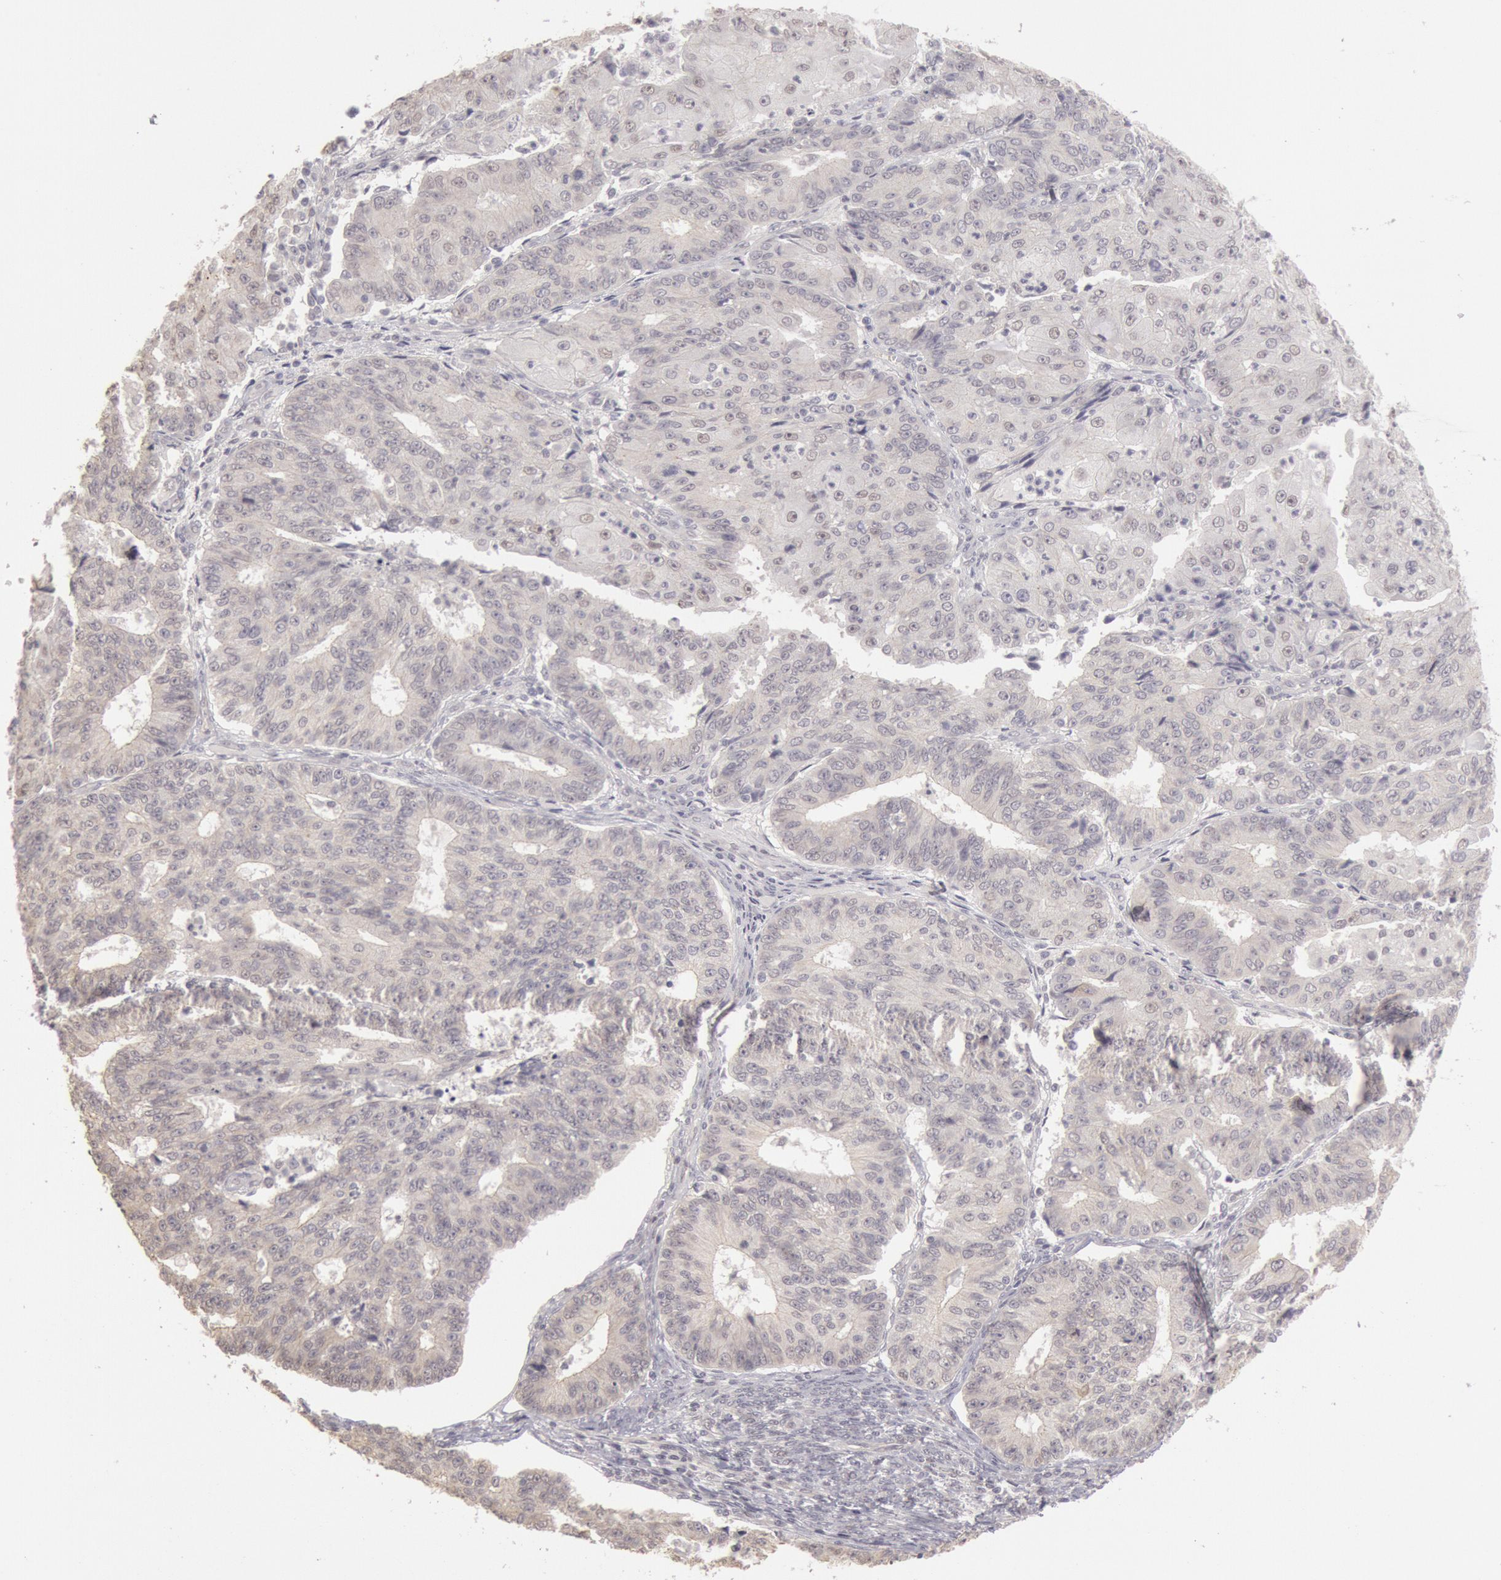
{"staining": {"intensity": "negative", "quantity": "none", "location": "none"}, "tissue": "endometrial cancer", "cell_type": "Tumor cells", "image_type": "cancer", "snomed": [{"axis": "morphology", "description": "Adenocarcinoma, NOS"}, {"axis": "topography", "description": "Endometrium"}], "caption": "There is no significant expression in tumor cells of adenocarcinoma (endometrial).", "gene": "RIMBP3C", "patient": {"sex": "female", "age": 56}}